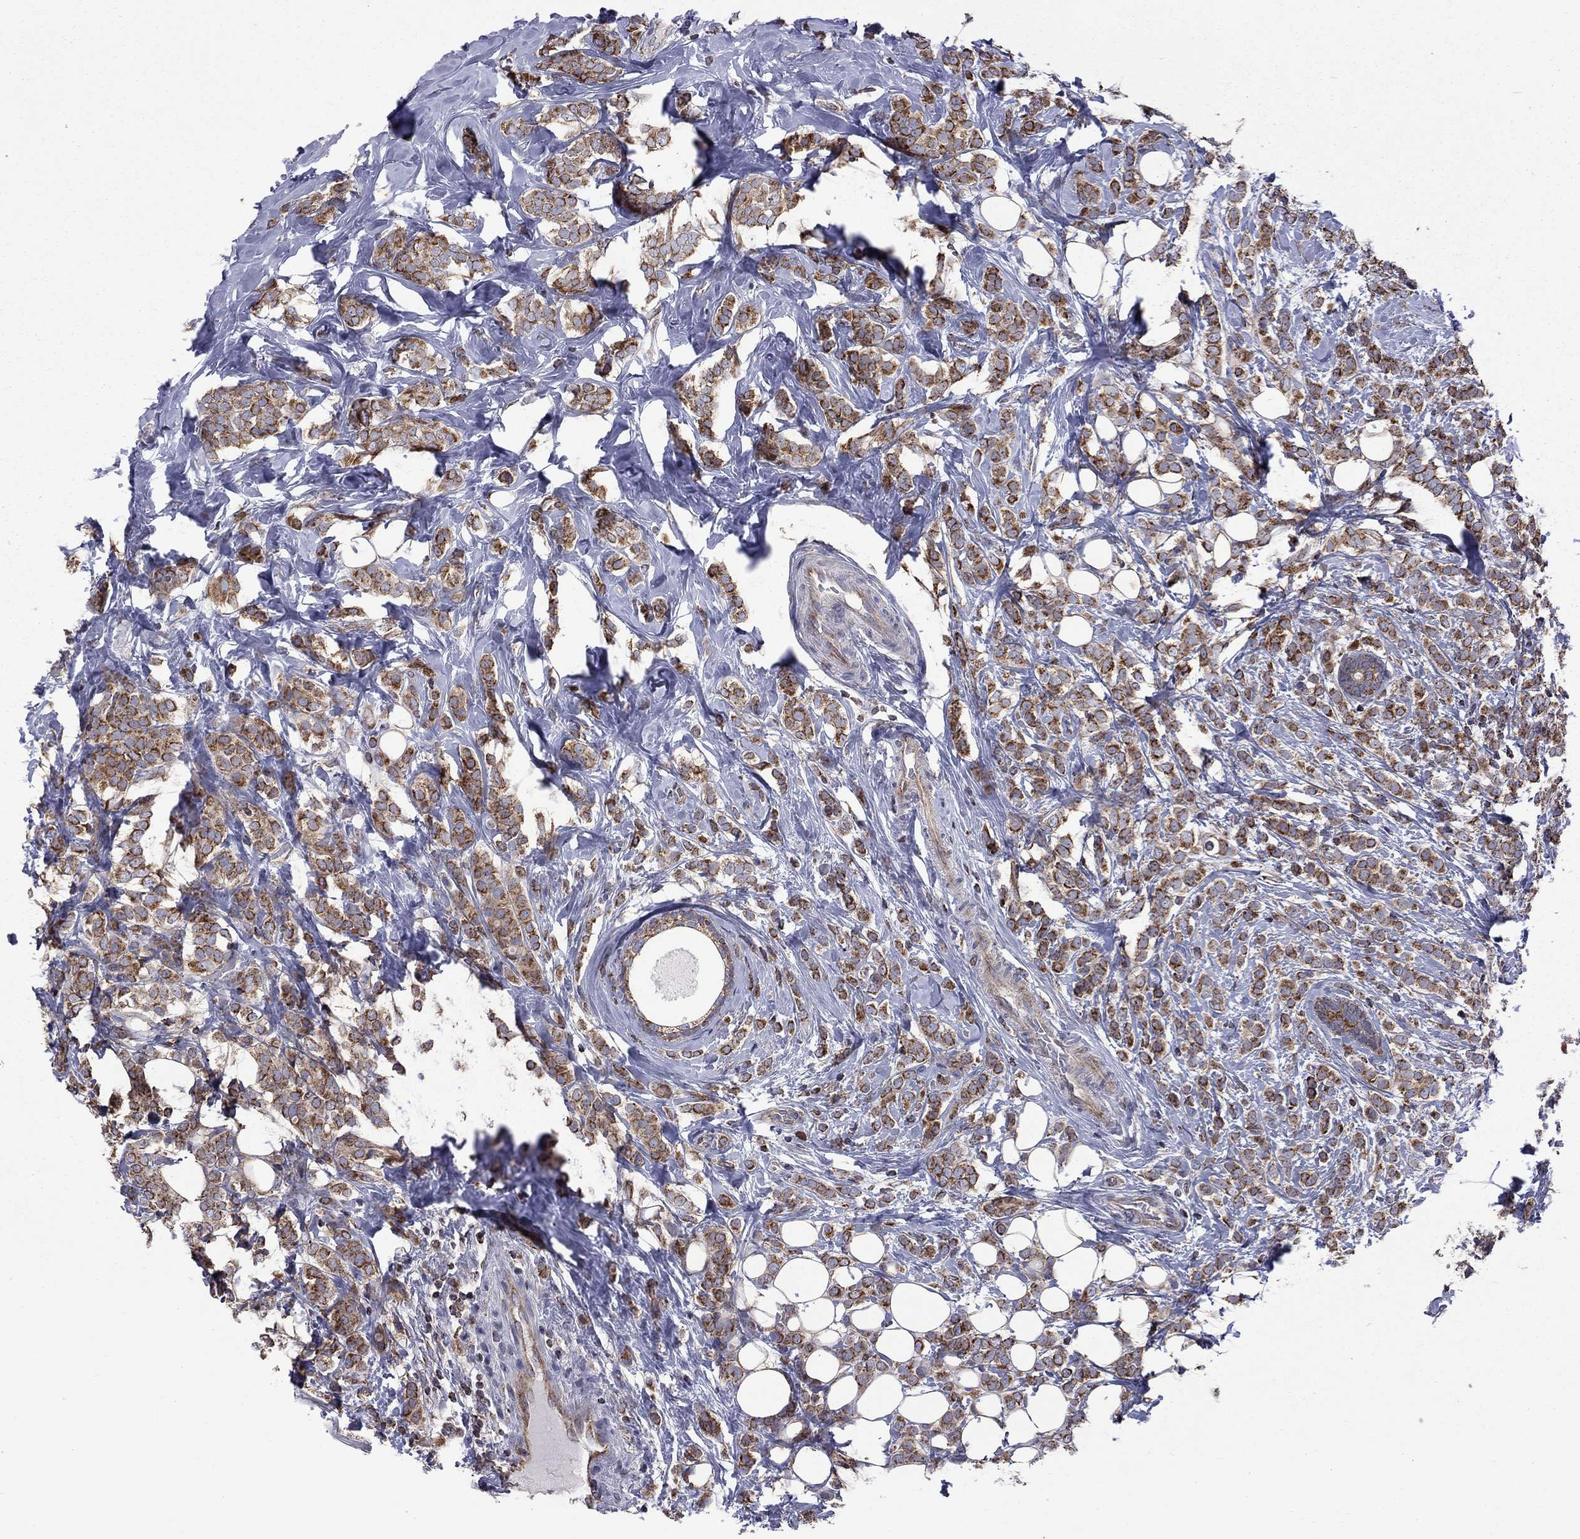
{"staining": {"intensity": "strong", "quantity": ">75%", "location": "cytoplasmic/membranous"}, "tissue": "breast cancer", "cell_type": "Tumor cells", "image_type": "cancer", "snomed": [{"axis": "morphology", "description": "Lobular carcinoma"}, {"axis": "topography", "description": "Breast"}], "caption": "Tumor cells demonstrate high levels of strong cytoplasmic/membranous expression in approximately >75% of cells in breast cancer.", "gene": "CLPTM1", "patient": {"sex": "female", "age": 49}}